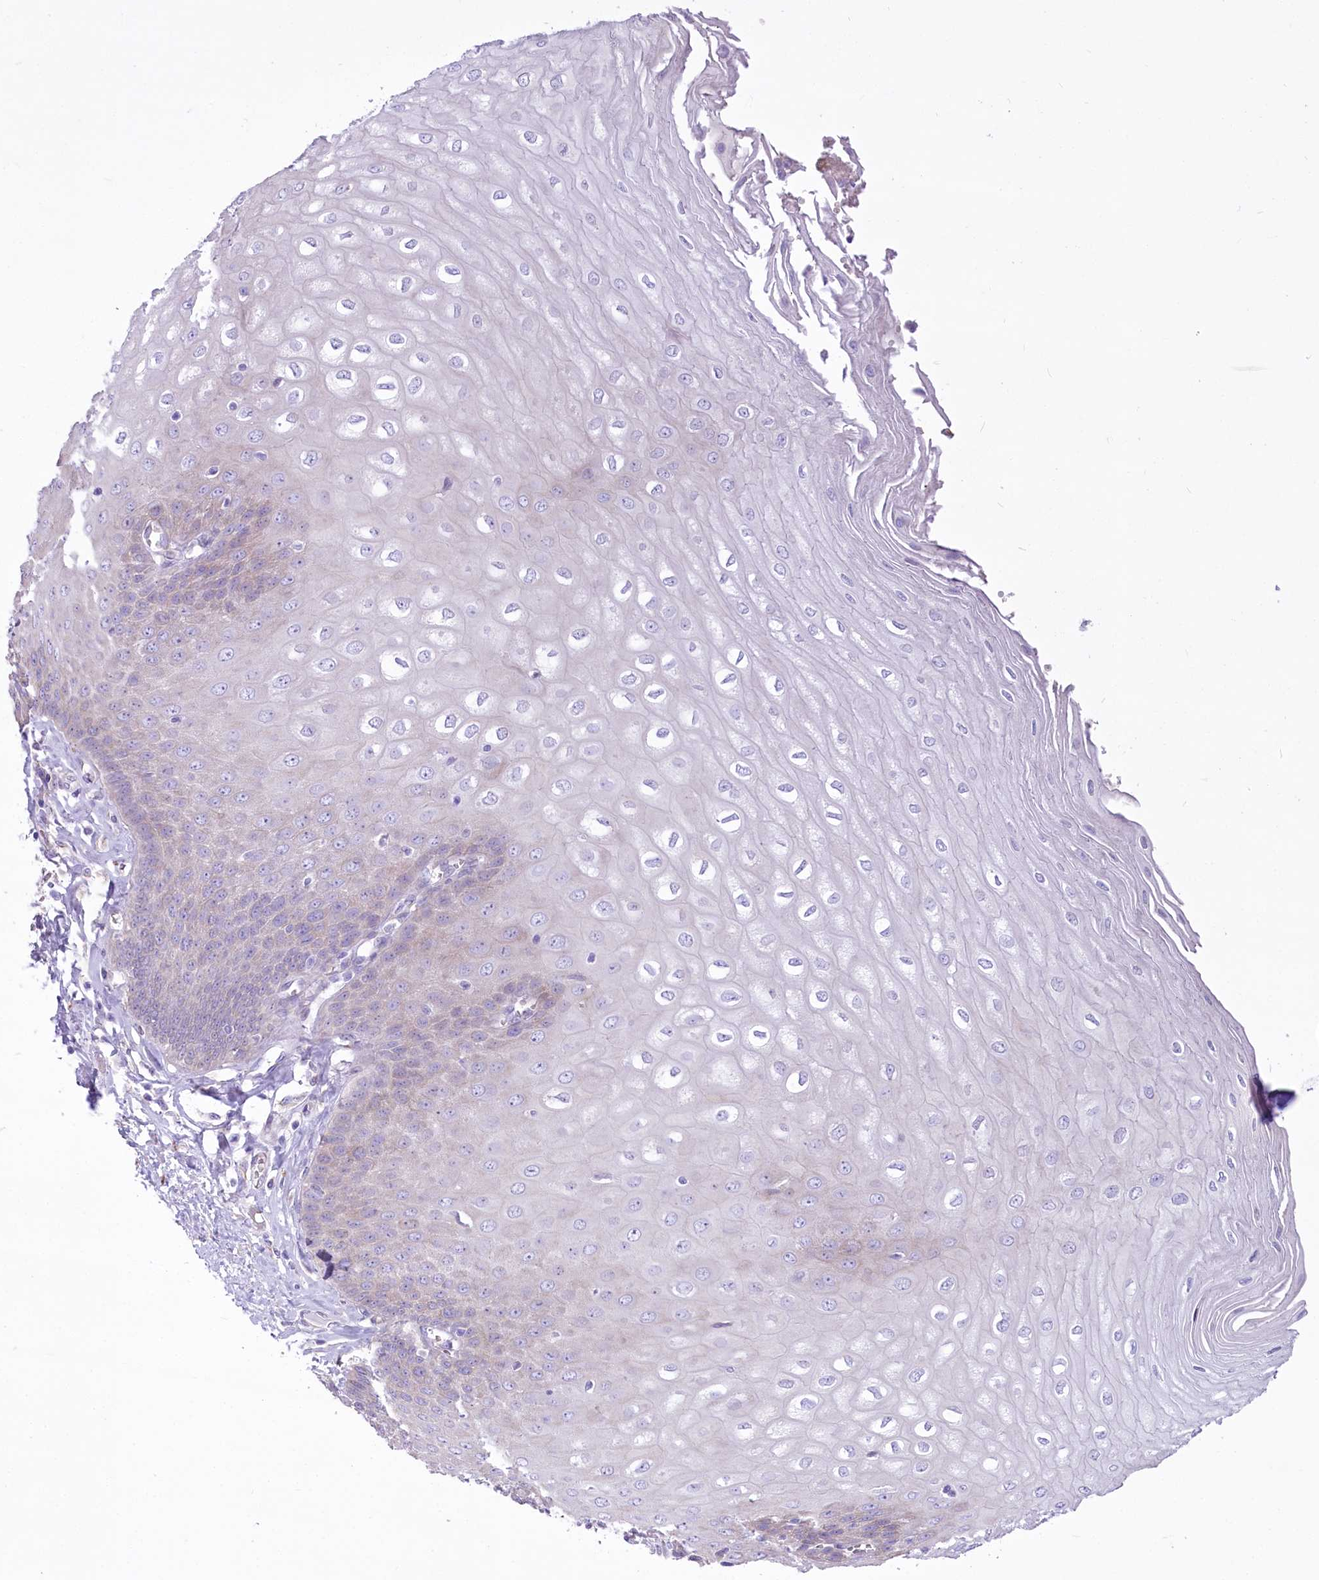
{"staining": {"intensity": "negative", "quantity": "none", "location": "none"}, "tissue": "esophagus", "cell_type": "Squamous epithelial cells", "image_type": "normal", "snomed": [{"axis": "morphology", "description": "Normal tissue, NOS"}, {"axis": "topography", "description": "Esophagus"}], "caption": "This is an immunohistochemistry micrograph of benign human esophagus. There is no staining in squamous epithelial cells.", "gene": "STT3B", "patient": {"sex": "male", "age": 60}}